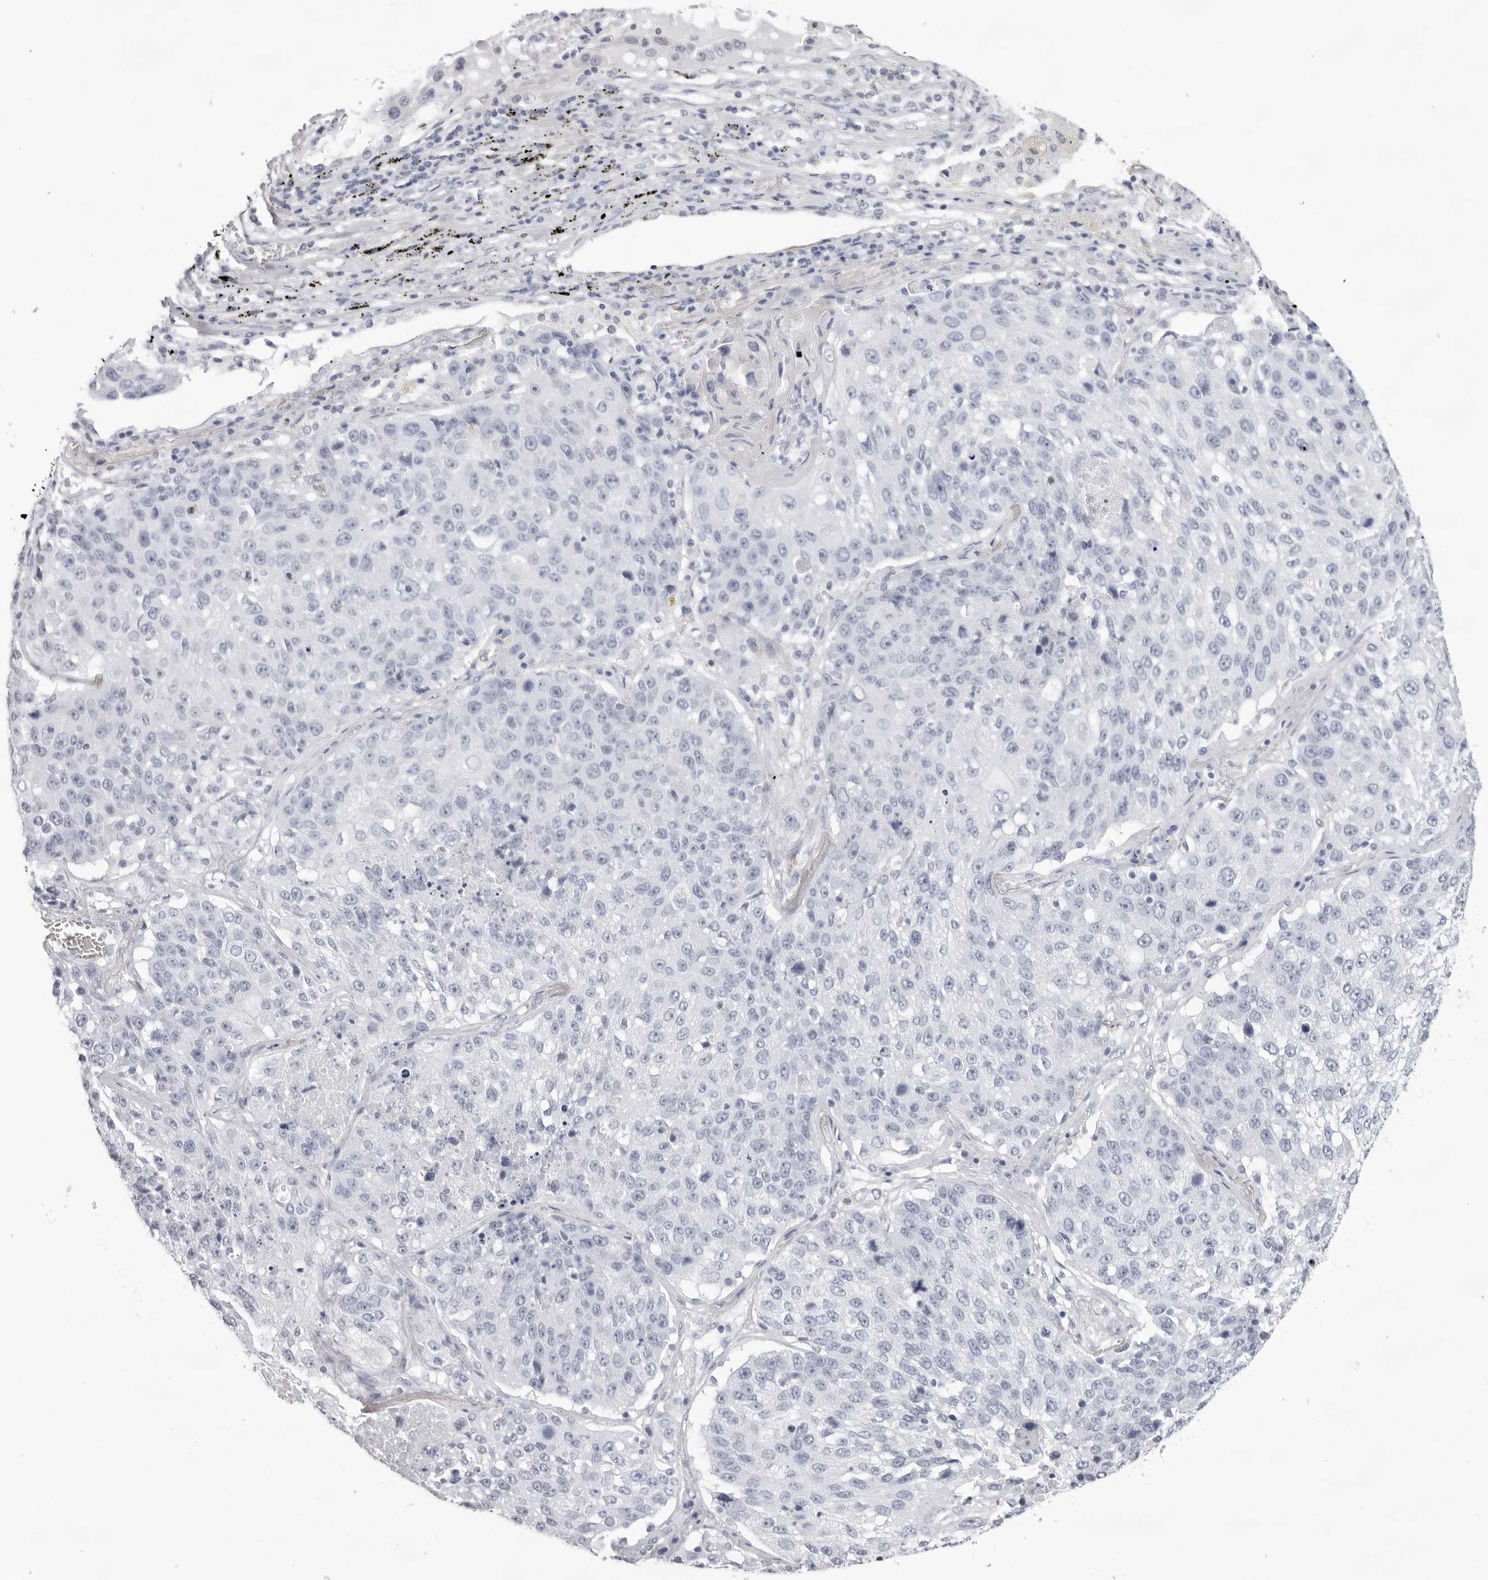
{"staining": {"intensity": "negative", "quantity": "none", "location": "none"}, "tissue": "lung cancer", "cell_type": "Tumor cells", "image_type": "cancer", "snomed": [{"axis": "morphology", "description": "Squamous cell carcinoma, NOS"}, {"axis": "topography", "description": "Lung"}], "caption": "Lung cancer stained for a protein using immunohistochemistry exhibits no expression tumor cells.", "gene": "SPTA1", "patient": {"sex": "male", "age": 61}}